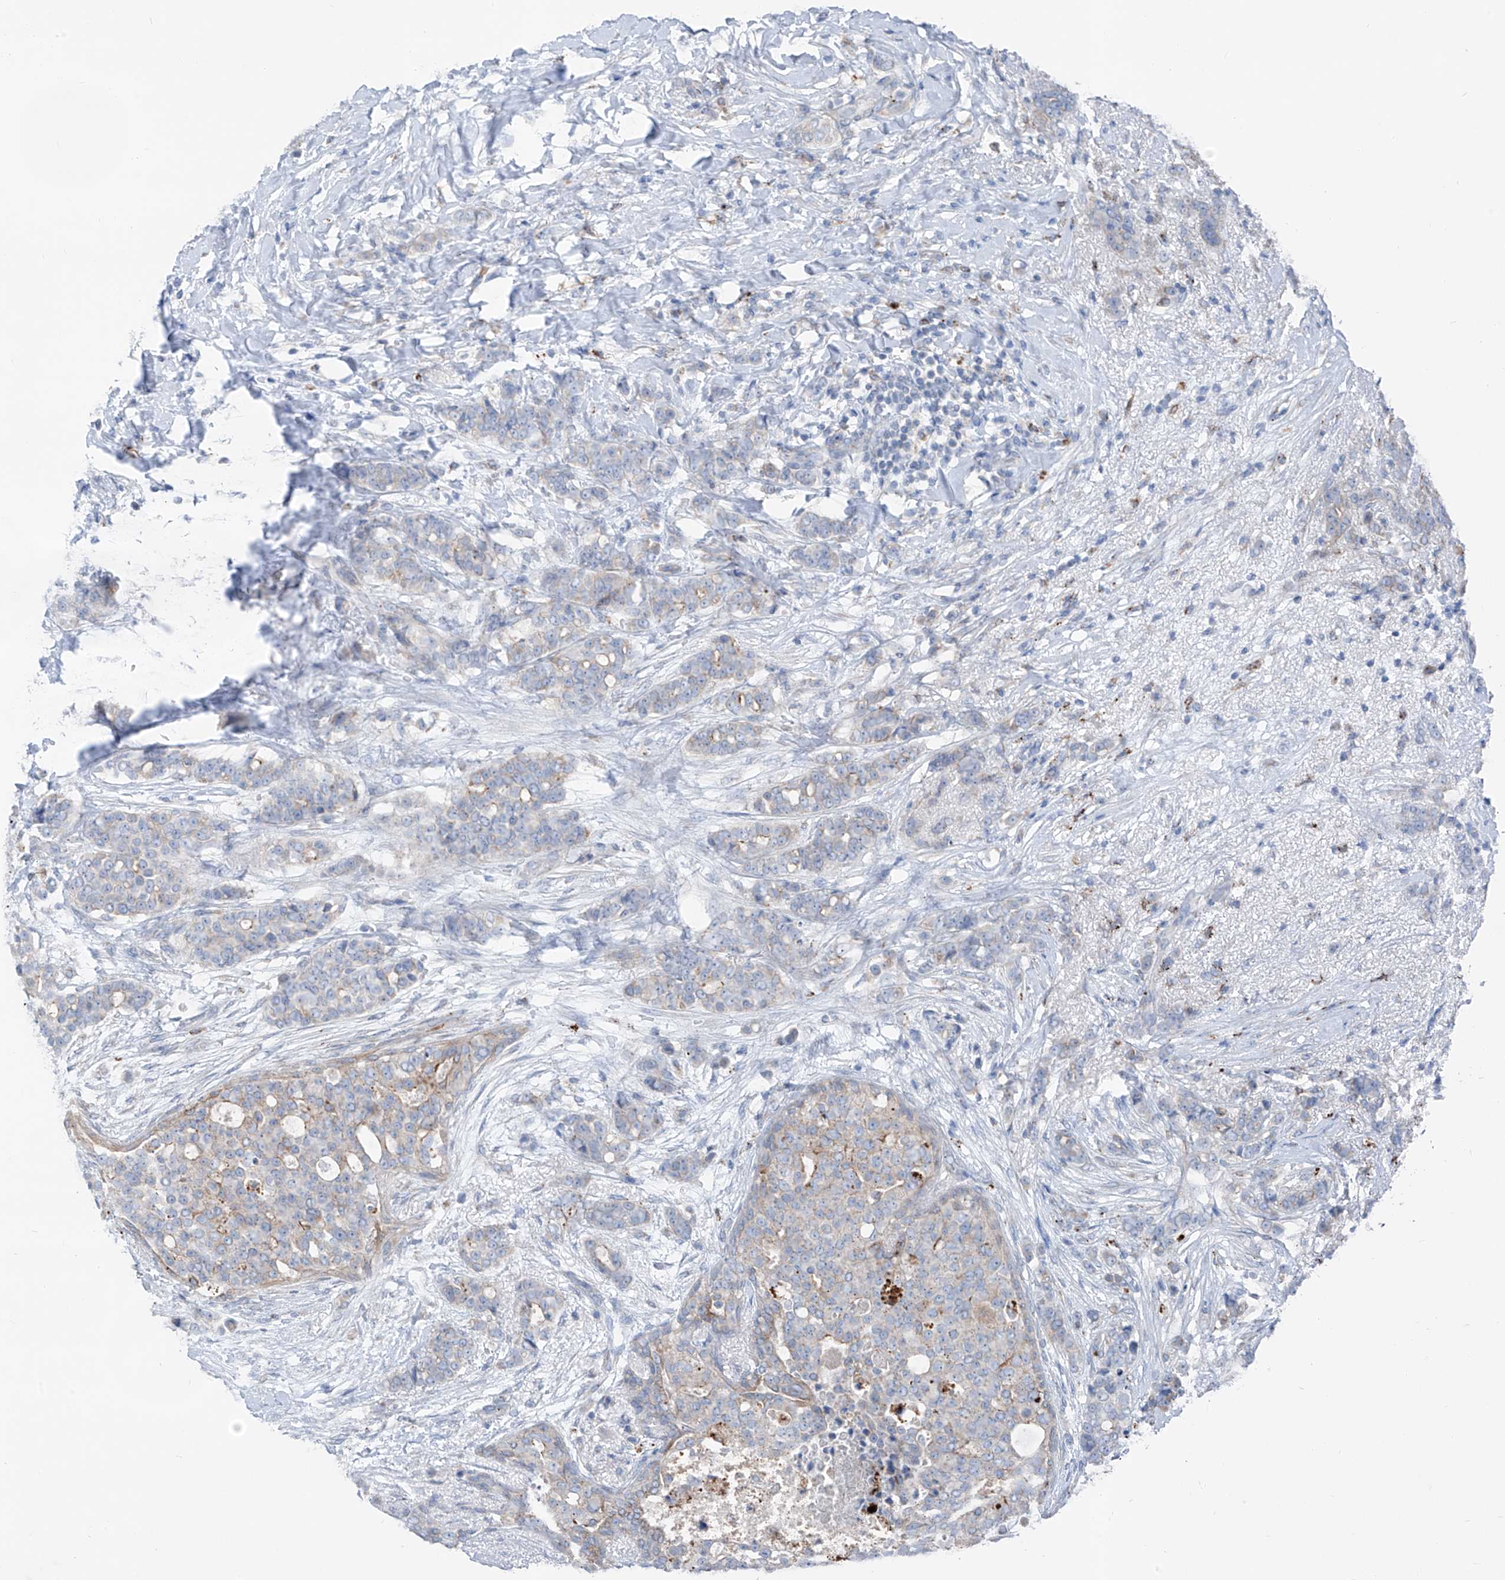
{"staining": {"intensity": "moderate", "quantity": "<25%", "location": "cytoplasmic/membranous"}, "tissue": "breast cancer", "cell_type": "Tumor cells", "image_type": "cancer", "snomed": [{"axis": "morphology", "description": "Lobular carcinoma"}, {"axis": "topography", "description": "Breast"}], "caption": "This micrograph displays IHC staining of human breast cancer, with low moderate cytoplasmic/membranous staining in about <25% of tumor cells.", "gene": "GPR137C", "patient": {"sex": "female", "age": 51}}